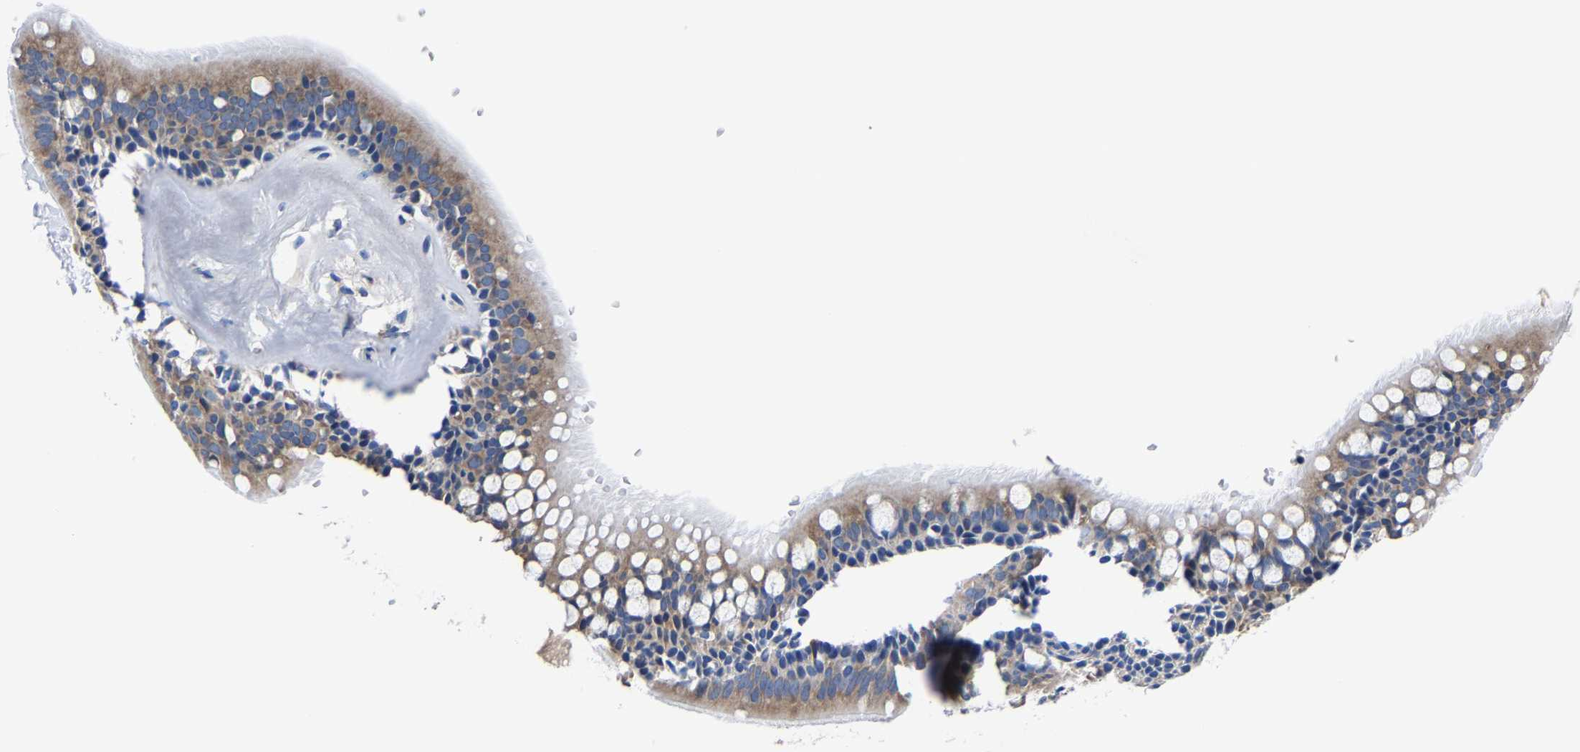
{"staining": {"intensity": "moderate", "quantity": "25%-75%", "location": "cytoplasmic/membranous"}, "tissue": "bronchus", "cell_type": "Respiratory epithelial cells", "image_type": "normal", "snomed": [{"axis": "morphology", "description": "Normal tissue, NOS"}, {"axis": "topography", "description": "Cartilage tissue"}], "caption": "Protein expression analysis of normal bronchus demonstrates moderate cytoplasmic/membranous expression in about 25%-75% of respiratory epithelial cells. (DAB (3,3'-diaminobenzidine) = brown stain, brightfield microscopy at high magnification).", "gene": "SRPK2", "patient": {"sex": "female", "age": 63}}